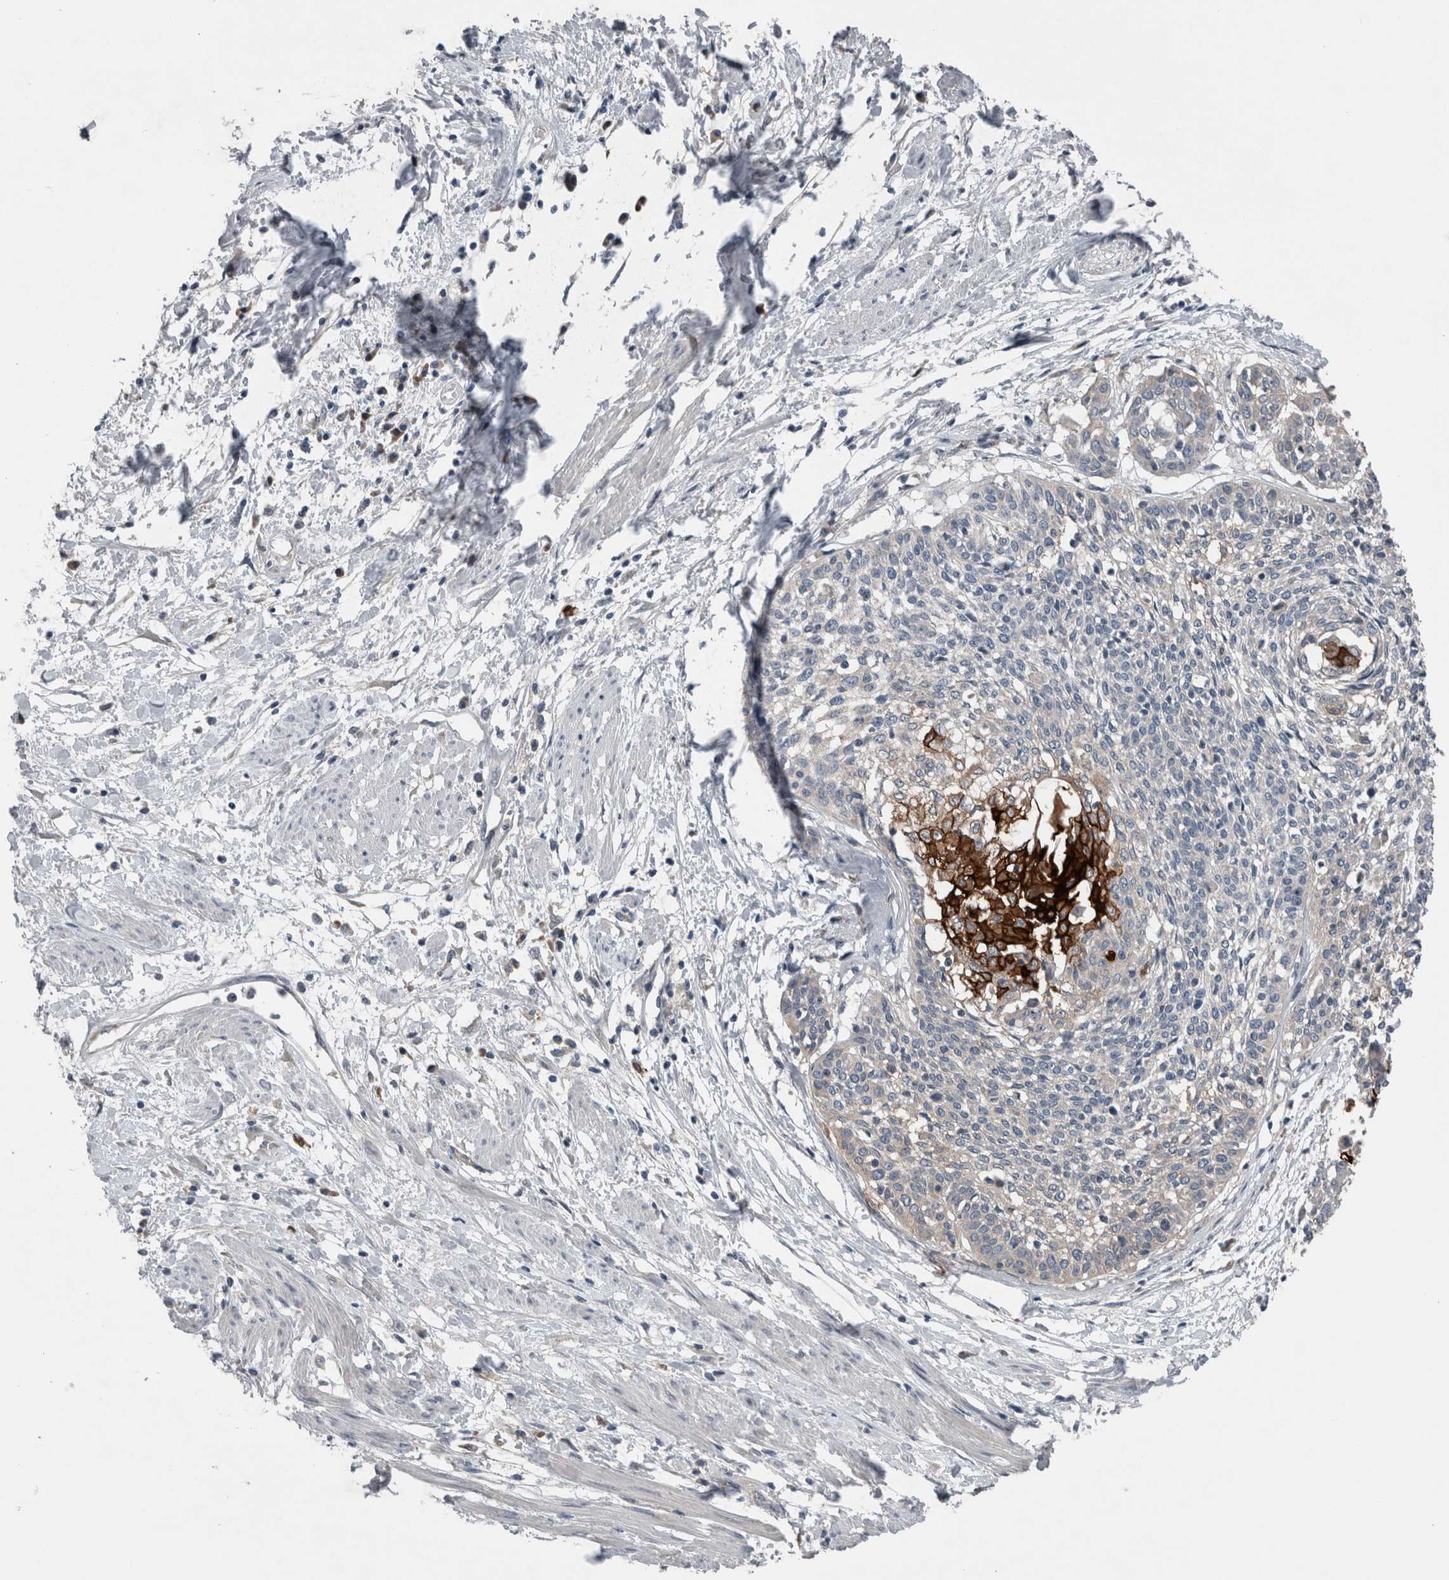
{"staining": {"intensity": "strong", "quantity": "<25%", "location": "cytoplasmic/membranous"}, "tissue": "cervical cancer", "cell_type": "Tumor cells", "image_type": "cancer", "snomed": [{"axis": "morphology", "description": "Squamous cell carcinoma, NOS"}, {"axis": "topography", "description": "Cervix"}], "caption": "Tumor cells show medium levels of strong cytoplasmic/membranous positivity in about <25% of cells in human cervical cancer.", "gene": "CRNN", "patient": {"sex": "female", "age": 57}}